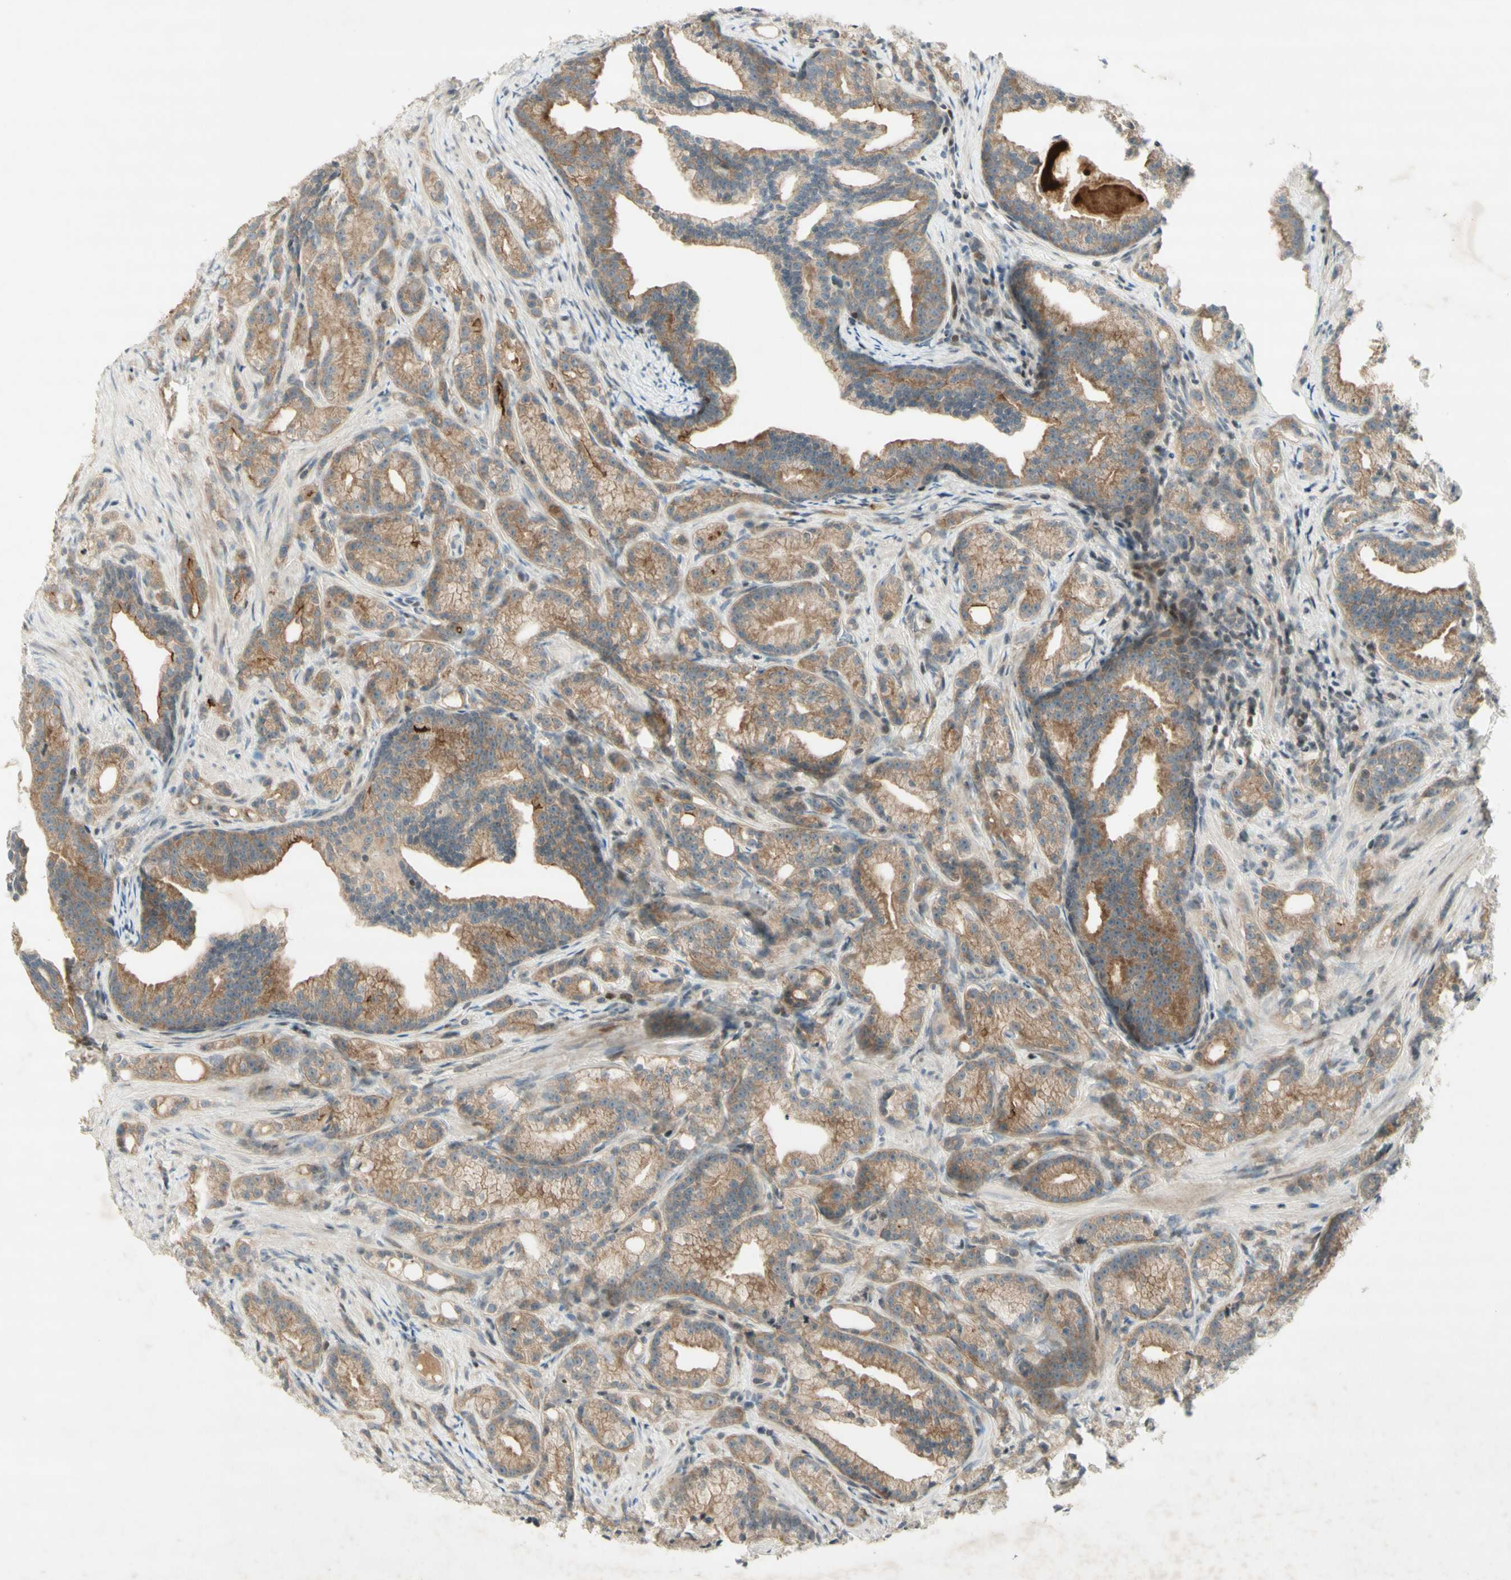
{"staining": {"intensity": "moderate", "quantity": ">75%", "location": "cytoplasmic/membranous"}, "tissue": "prostate cancer", "cell_type": "Tumor cells", "image_type": "cancer", "snomed": [{"axis": "morphology", "description": "Adenocarcinoma, Low grade"}, {"axis": "topography", "description": "Prostate"}], "caption": "Prostate cancer (adenocarcinoma (low-grade)) was stained to show a protein in brown. There is medium levels of moderate cytoplasmic/membranous positivity in approximately >75% of tumor cells.", "gene": "ETF1", "patient": {"sex": "male", "age": 89}}